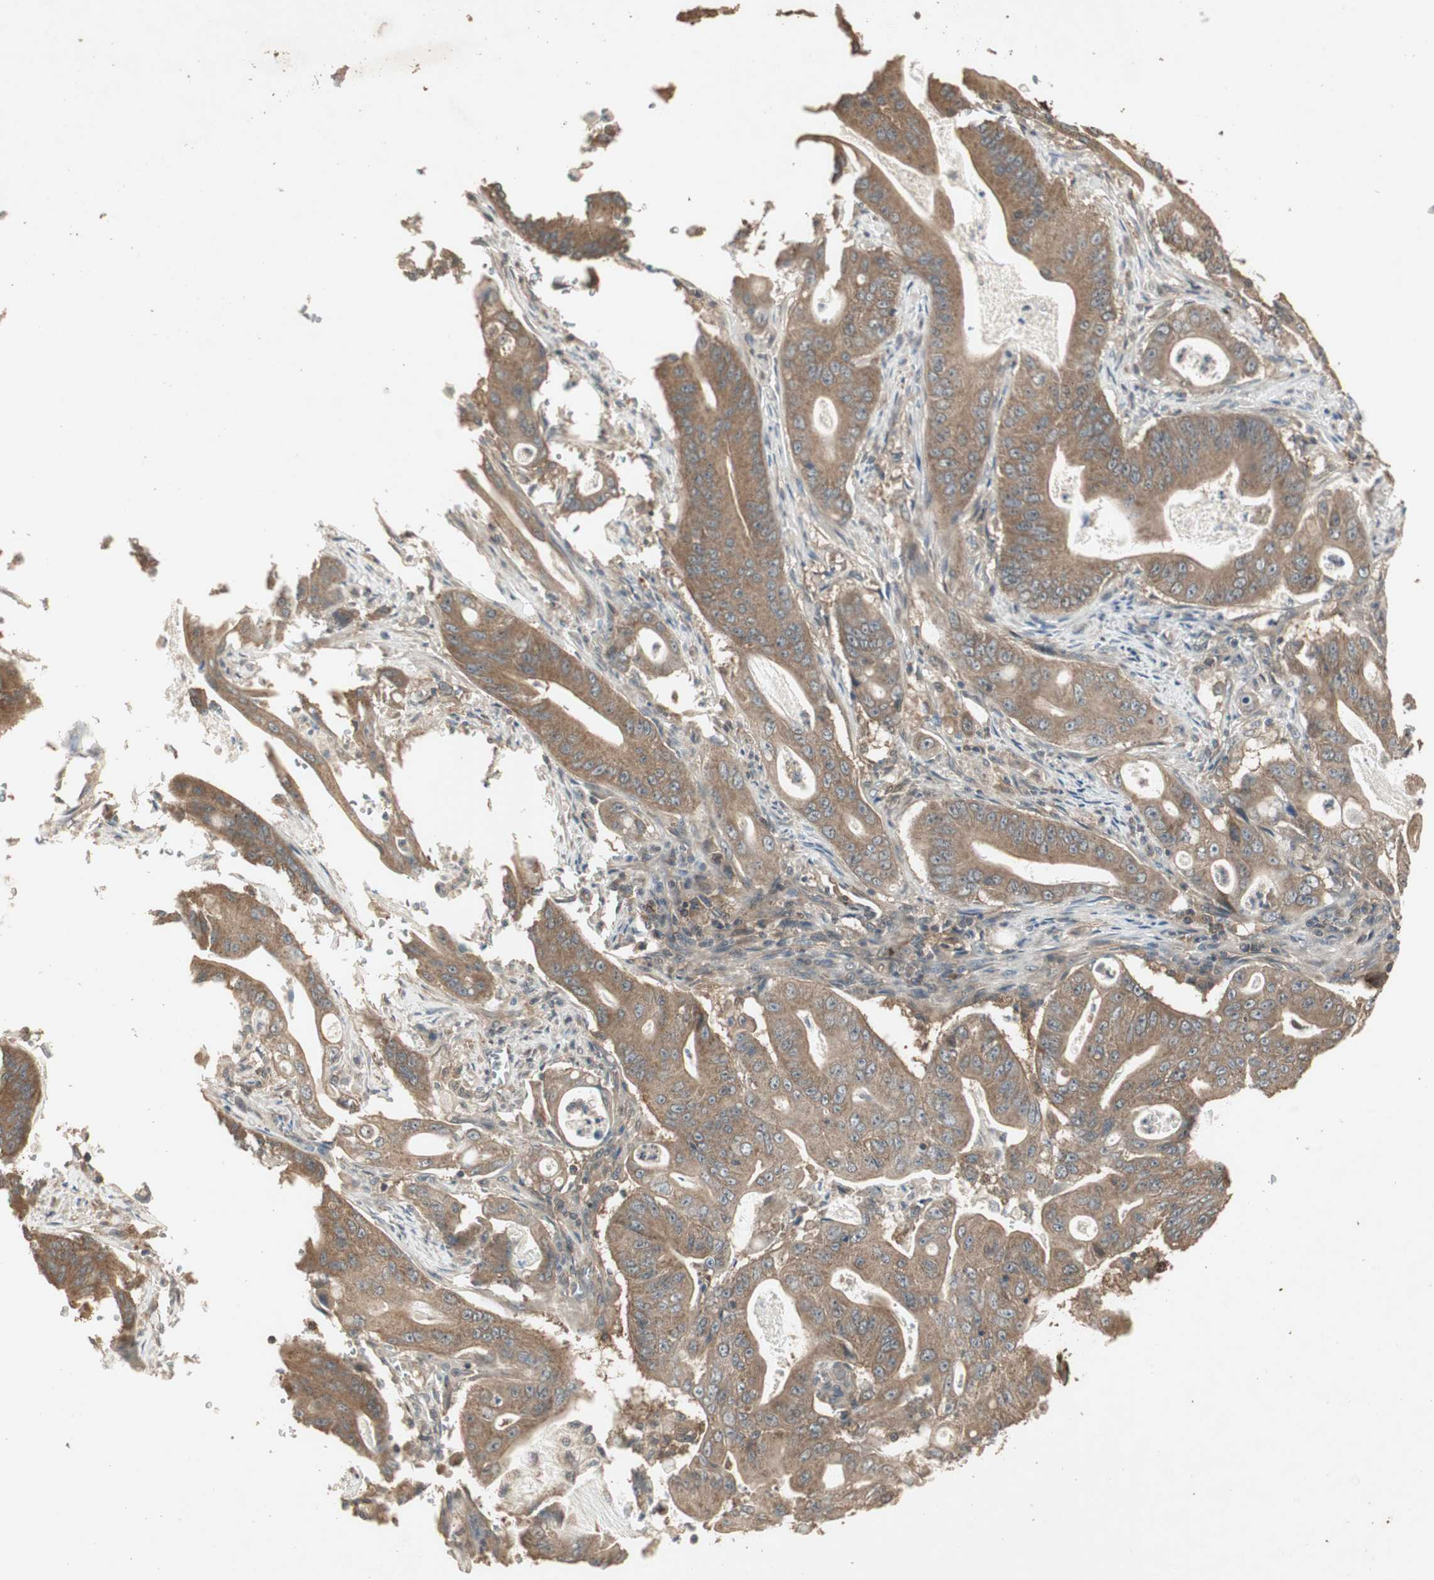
{"staining": {"intensity": "moderate", "quantity": ">75%", "location": "cytoplasmic/membranous"}, "tissue": "pancreatic cancer", "cell_type": "Tumor cells", "image_type": "cancer", "snomed": [{"axis": "morphology", "description": "Normal tissue, NOS"}, {"axis": "topography", "description": "Lymph node"}], "caption": "The image reveals immunohistochemical staining of pancreatic cancer. There is moderate cytoplasmic/membranous staining is seen in approximately >75% of tumor cells. The staining was performed using DAB, with brown indicating positive protein expression. Nuclei are stained blue with hematoxylin.", "gene": "UBAC1", "patient": {"sex": "male", "age": 62}}